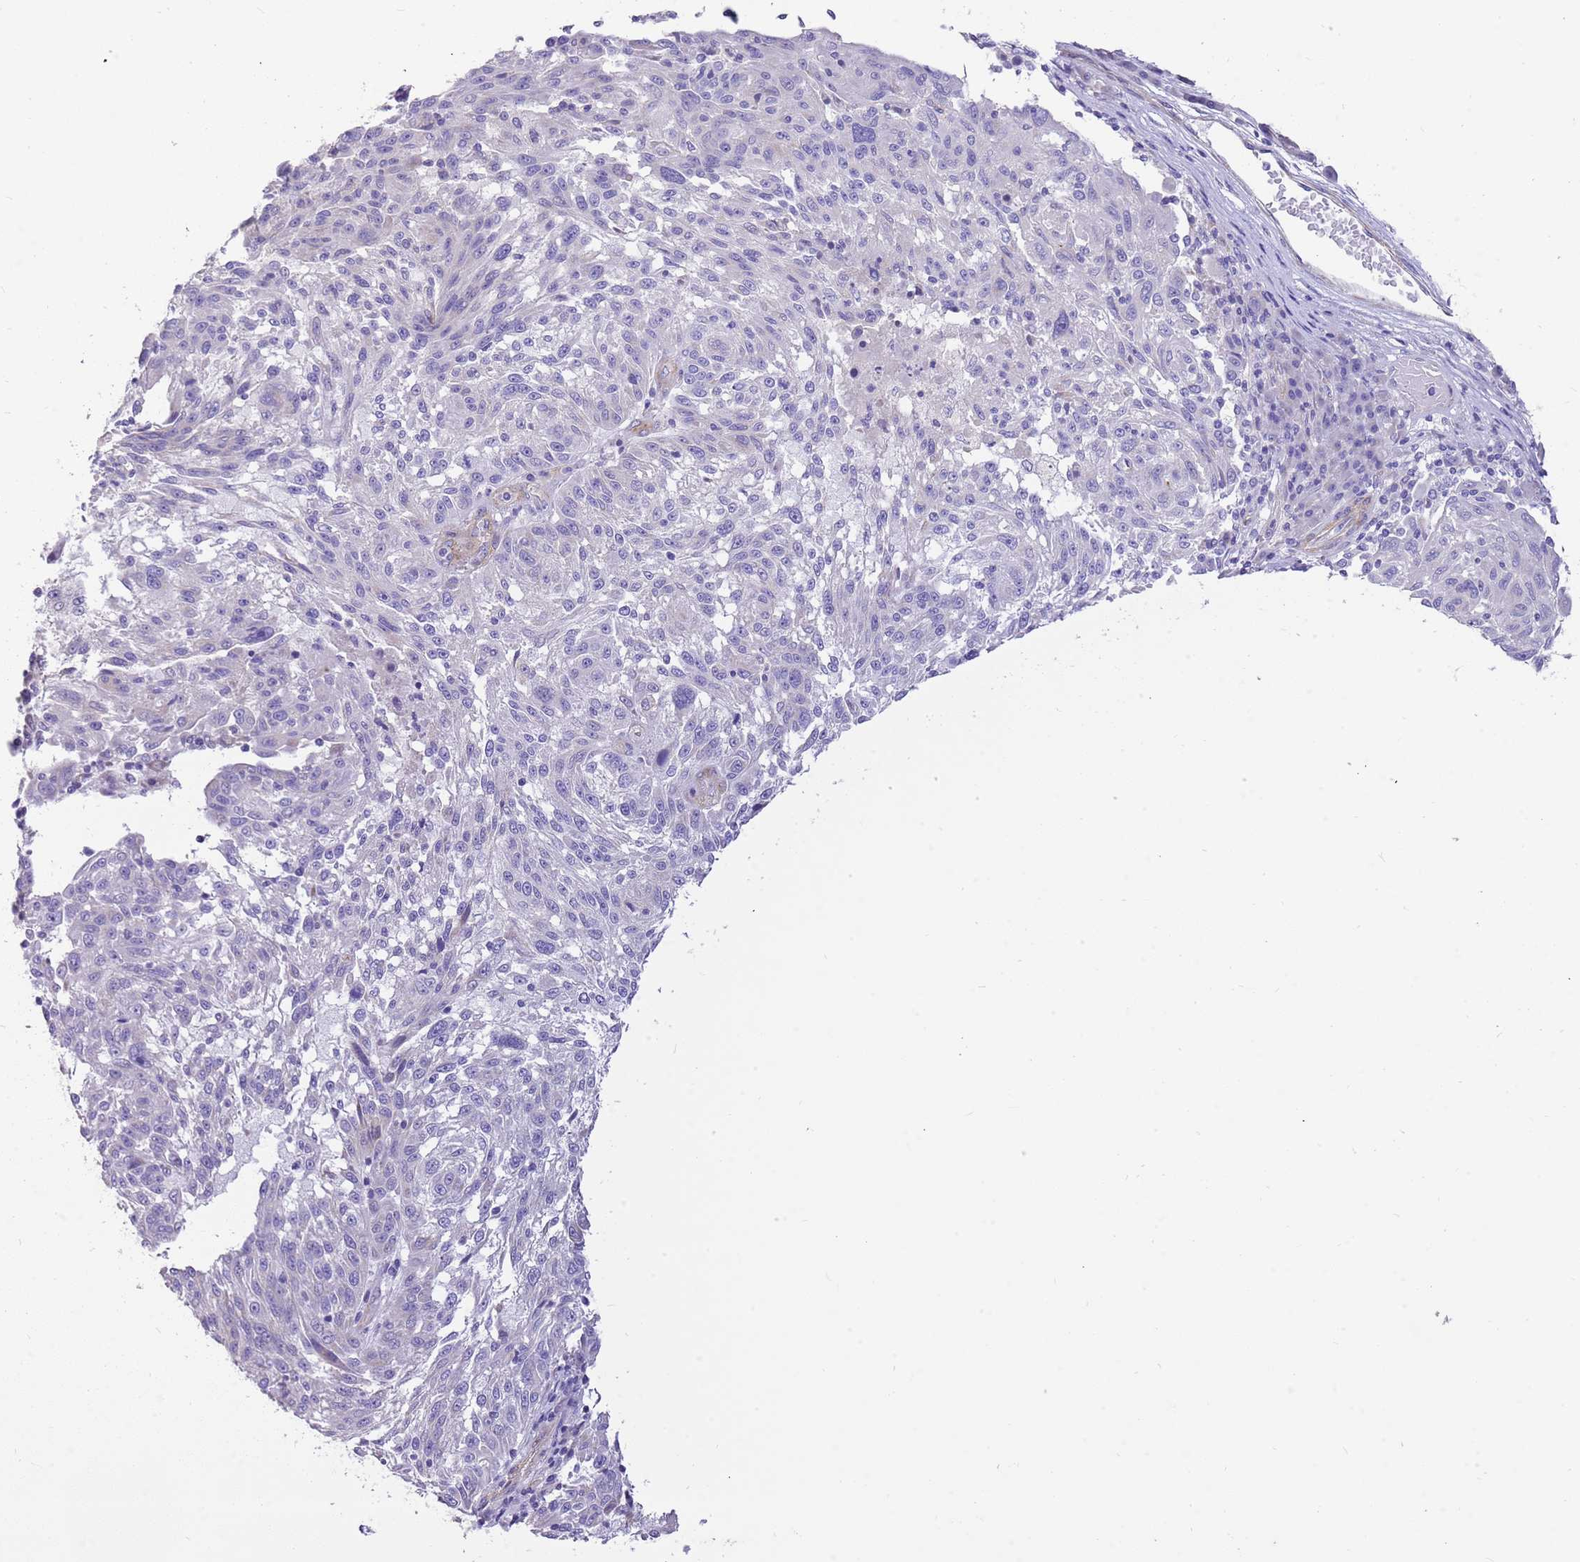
{"staining": {"intensity": "negative", "quantity": "none", "location": "none"}, "tissue": "melanoma", "cell_type": "Tumor cells", "image_type": "cancer", "snomed": [{"axis": "morphology", "description": "Malignant melanoma, NOS"}, {"axis": "topography", "description": "Skin"}], "caption": "High magnification brightfield microscopy of malignant melanoma stained with DAB (brown) and counterstained with hematoxylin (blue): tumor cells show no significant expression.", "gene": "SERINC3", "patient": {"sex": "male", "age": 53}}